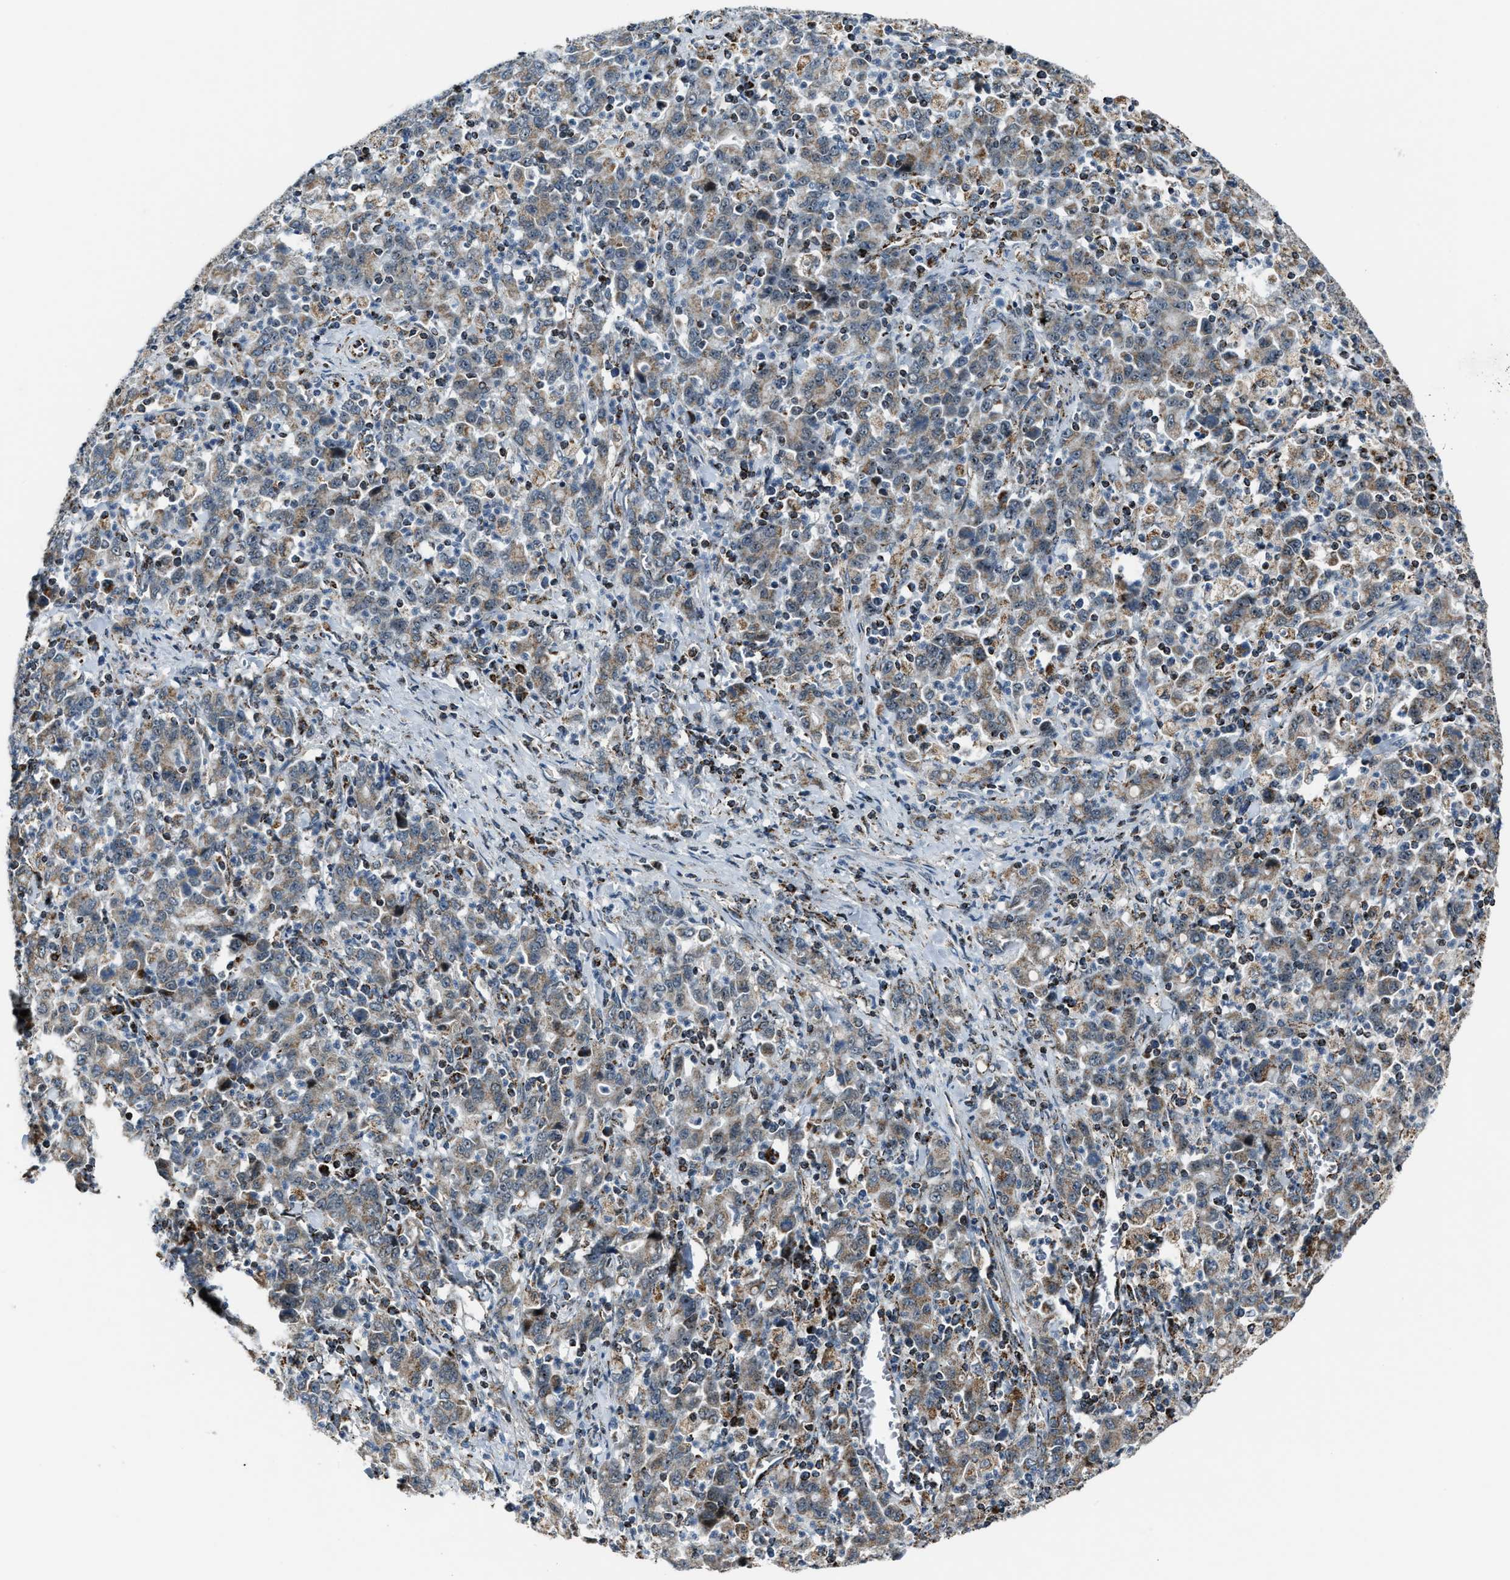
{"staining": {"intensity": "weak", "quantity": ">75%", "location": "cytoplasmic/membranous"}, "tissue": "stomach cancer", "cell_type": "Tumor cells", "image_type": "cancer", "snomed": [{"axis": "morphology", "description": "Adenocarcinoma, NOS"}, {"axis": "topography", "description": "Stomach, upper"}], "caption": "An image of human stomach cancer (adenocarcinoma) stained for a protein exhibits weak cytoplasmic/membranous brown staining in tumor cells.", "gene": "CHN2", "patient": {"sex": "male", "age": 69}}